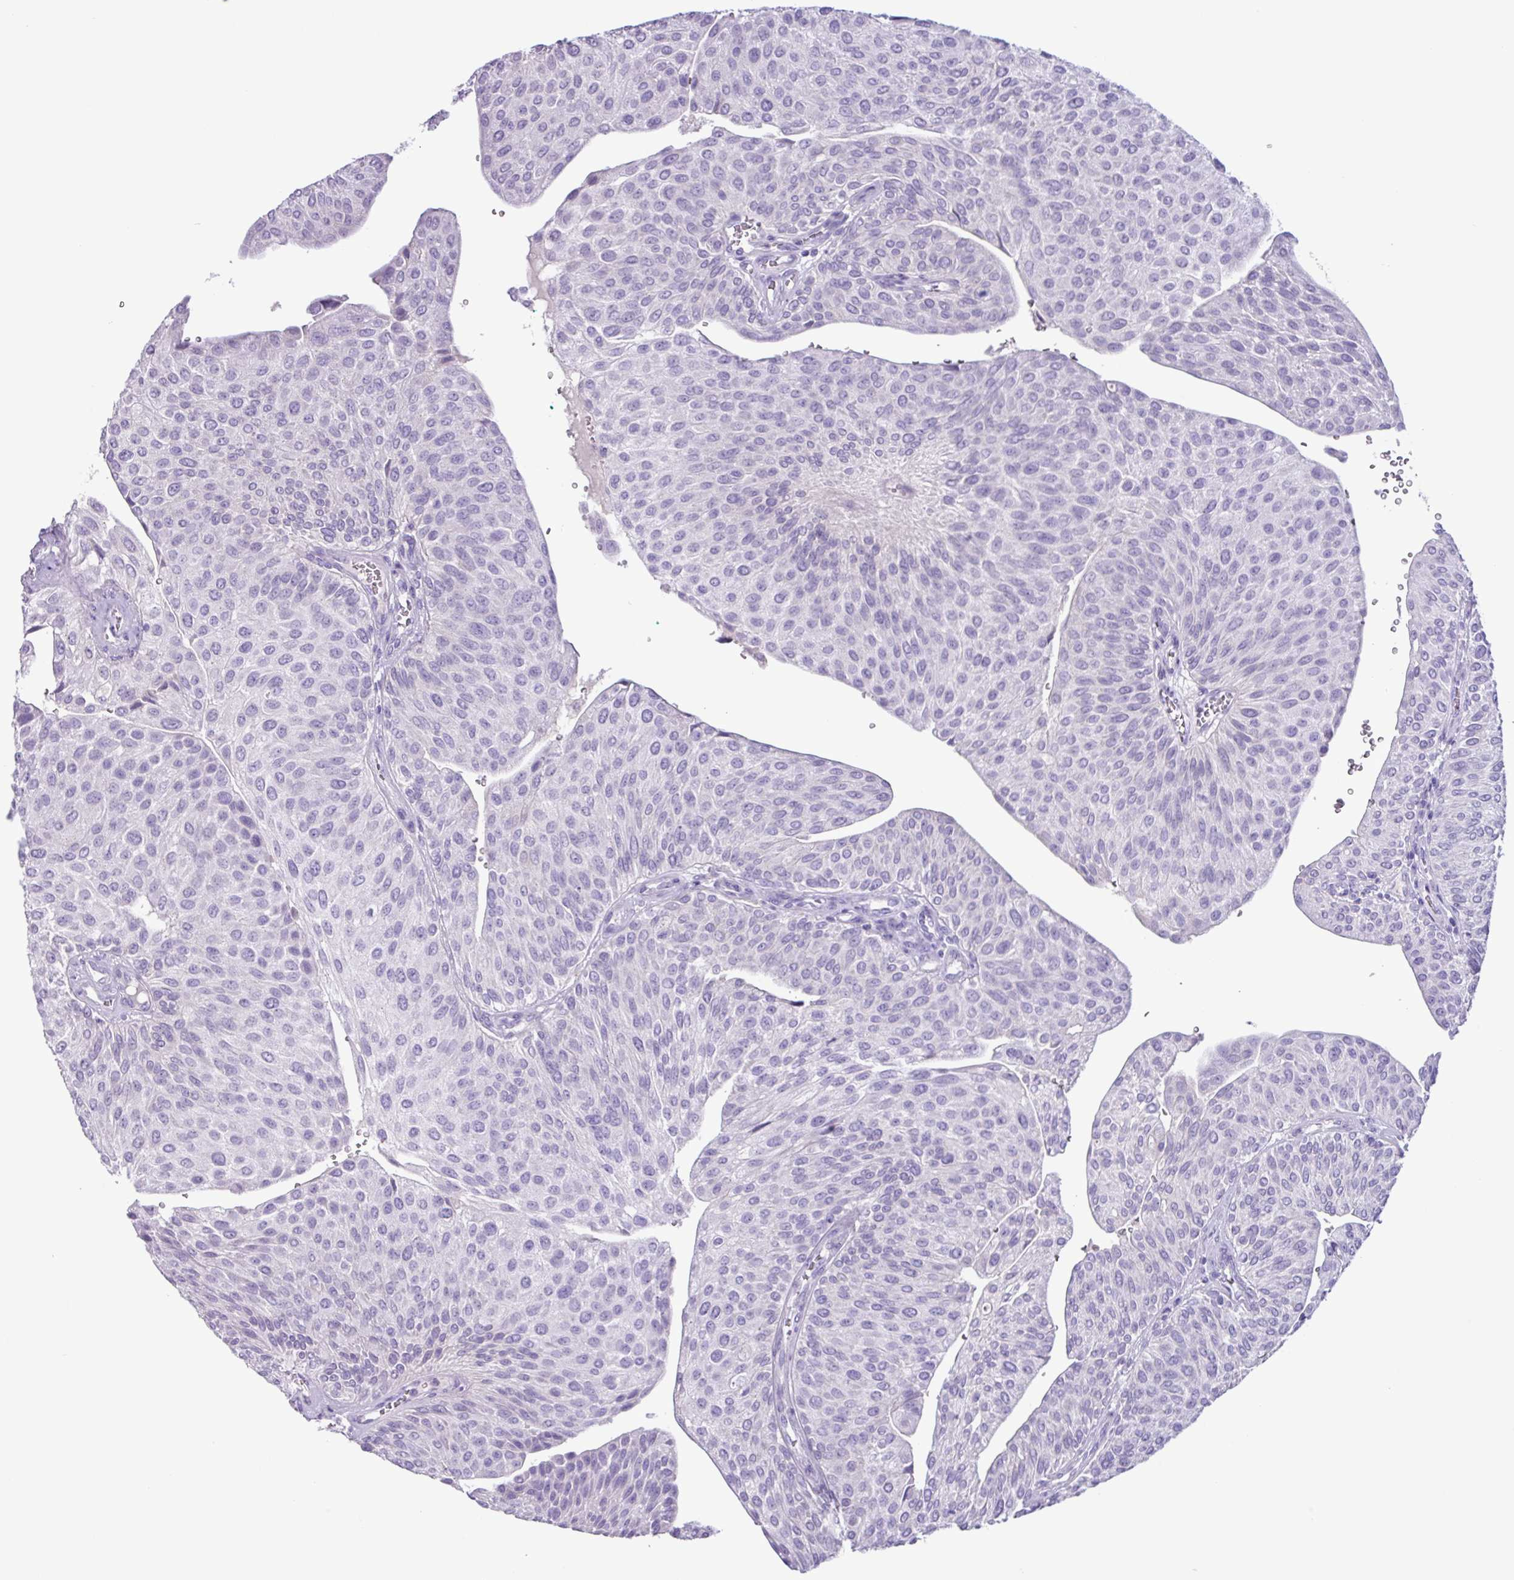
{"staining": {"intensity": "negative", "quantity": "none", "location": "none"}, "tissue": "urothelial cancer", "cell_type": "Tumor cells", "image_type": "cancer", "snomed": [{"axis": "morphology", "description": "Urothelial carcinoma, NOS"}, {"axis": "topography", "description": "Urinary bladder"}], "caption": "A histopathology image of urothelial cancer stained for a protein exhibits no brown staining in tumor cells. The staining was performed using DAB (3,3'-diaminobenzidine) to visualize the protein expression in brown, while the nuclei were stained in blue with hematoxylin (Magnification: 20x).", "gene": "CYSTM1", "patient": {"sex": "male", "age": 67}}